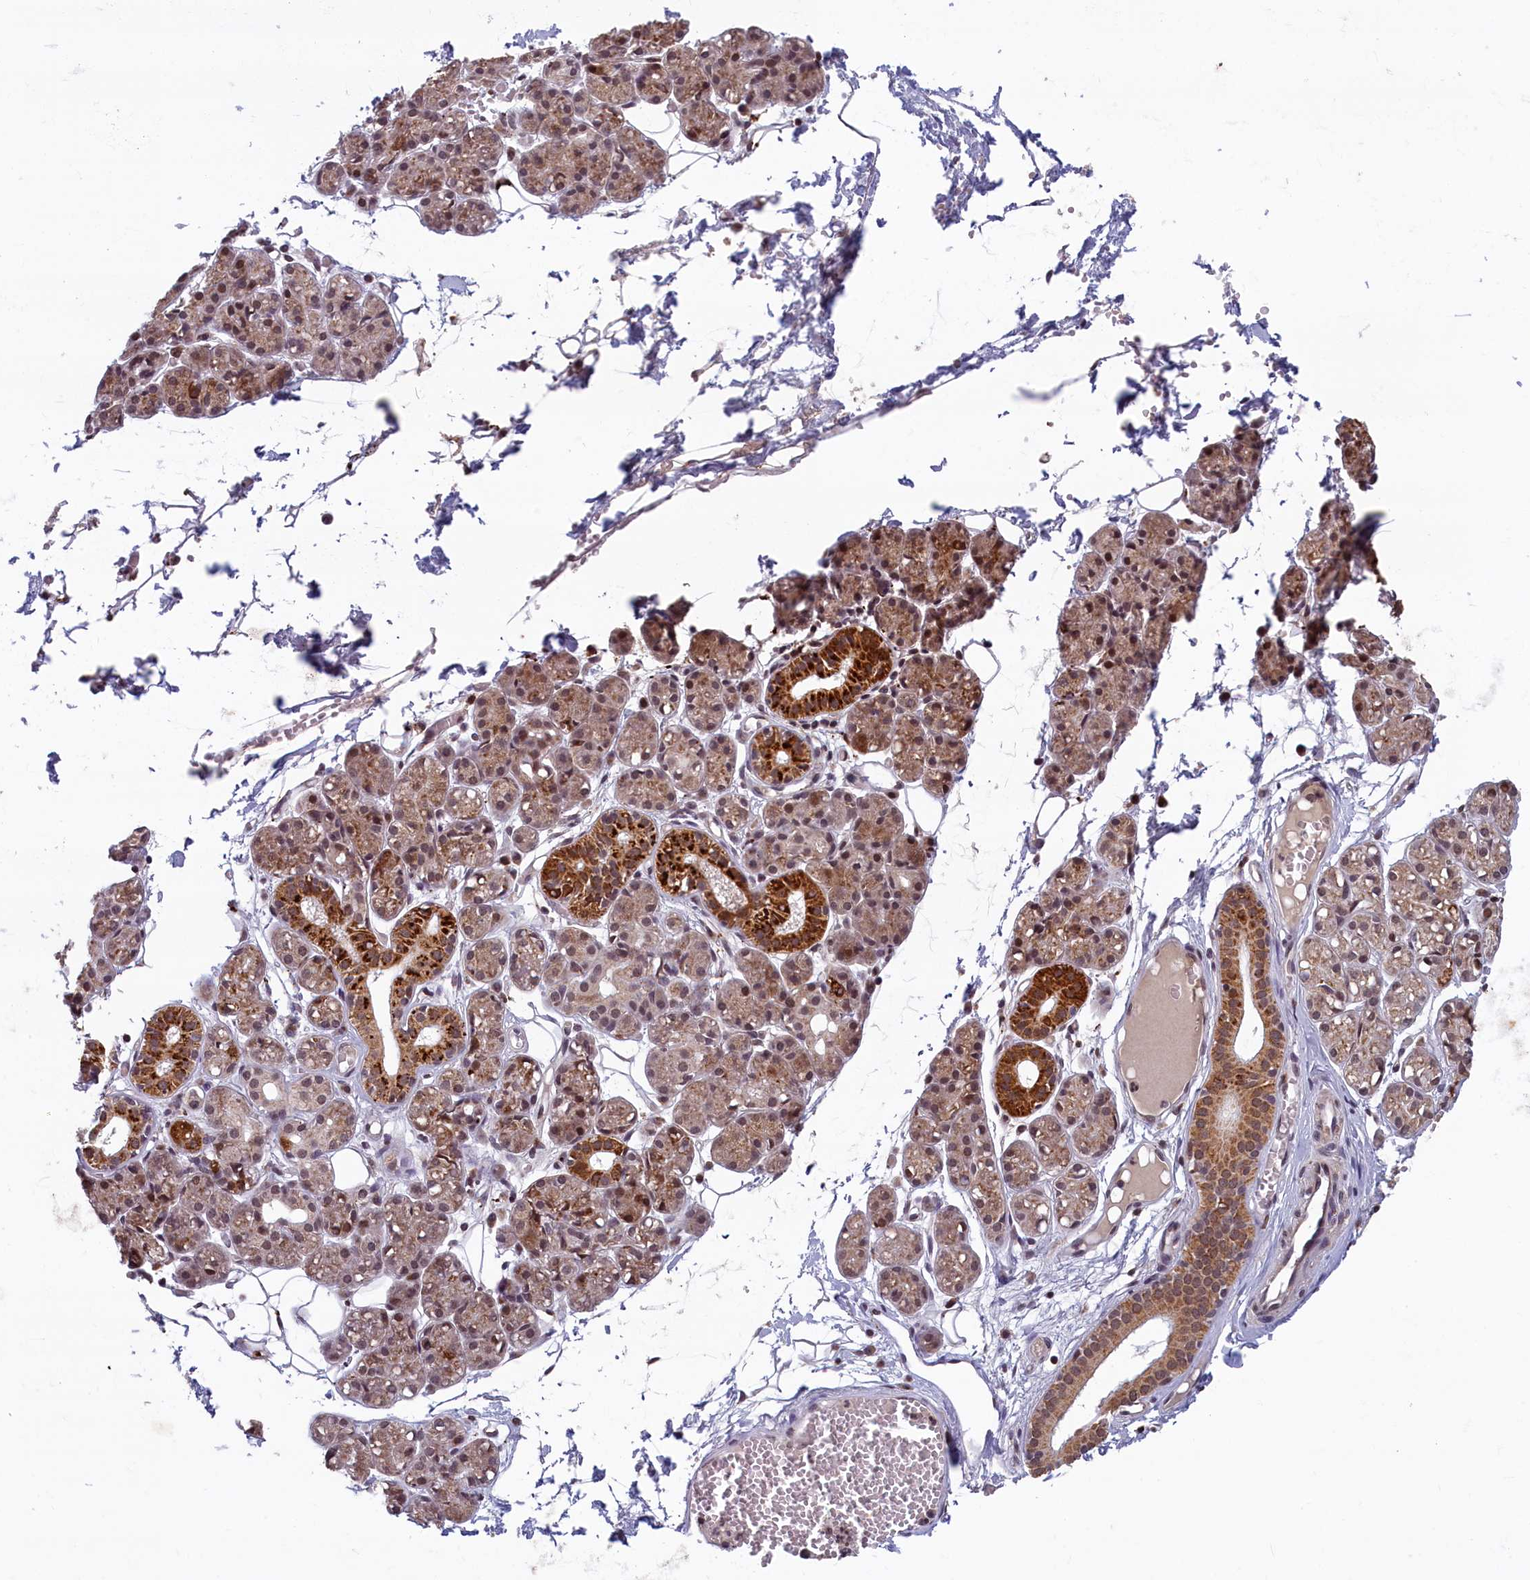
{"staining": {"intensity": "strong", "quantity": "<25%", "location": "cytoplasmic/membranous"}, "tissue": "salivary gland", "cell_type": "Glandular cells", "image_type": "normal", "snomed": [{"axis": "morphology", "description": "Normal tissue, NOS"}, {"axis": "topography", "description": "Salivary gland"}], "caption": "Human salivary gland stained for a protein (brown) shows strong cytoplasmic/membranous positive staining in about <25% of glandular cells.", "gene": "KCNK6", "patient": {"sex": "male", "age": 63}}